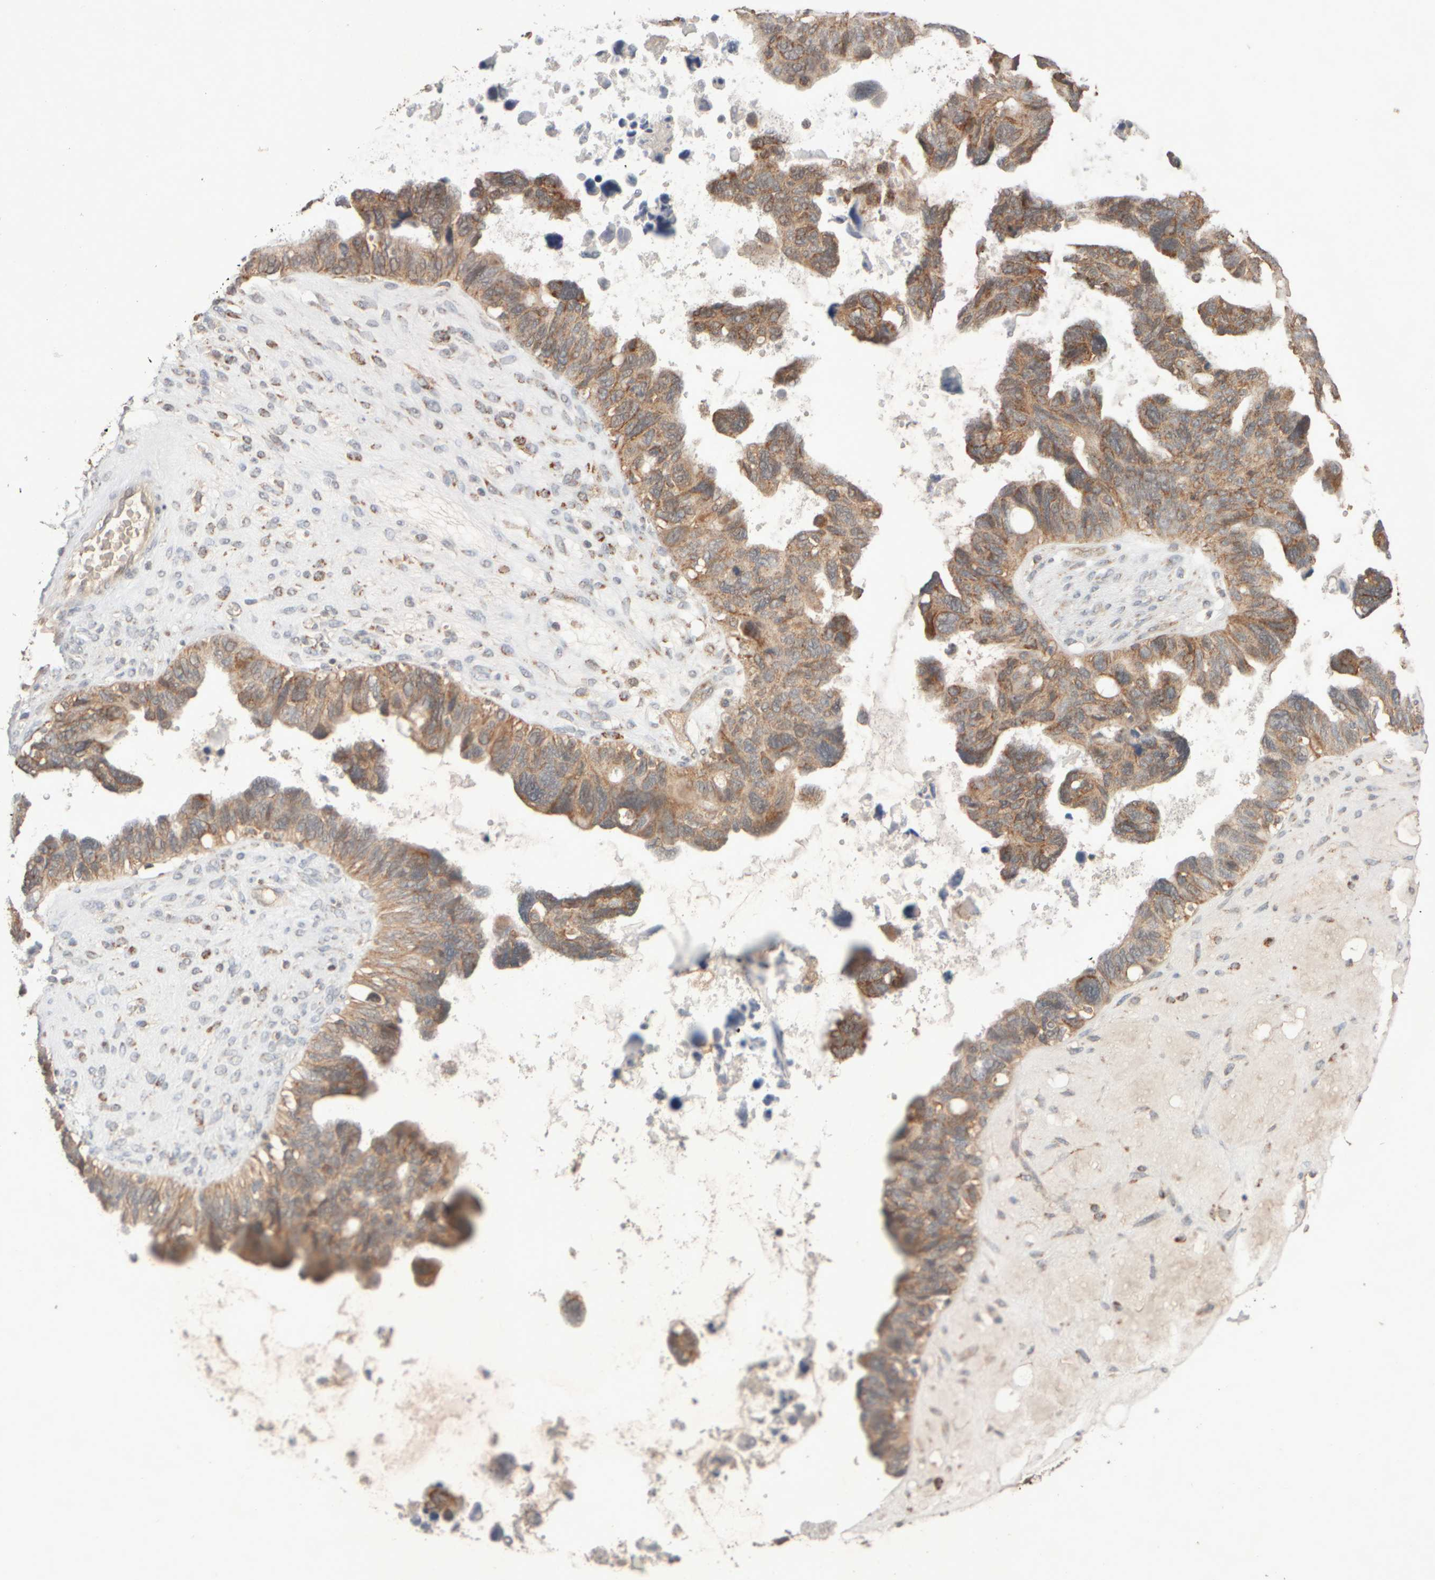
{"staining": {"intensity": "moderate", "quantity": "25%-75%", "location": "cytoplasmic/membranous"}, "tissue": "ovarian cancer", "cell_type": "Tumor cells", "image_type": "cancer", "snomed": [{"axis": "morphology", "description": "Cystadenocarcinoma, serous, NOS"}, {"axis": "topography", "description": "Ovary"}], "caption": "Human ovarian serous cystadenocarcinoma stained with a protein marker reveals moderate staining in tumor cells.", "gene": "EIF2B3", "patient": {"sex": "female", "age": 79}}